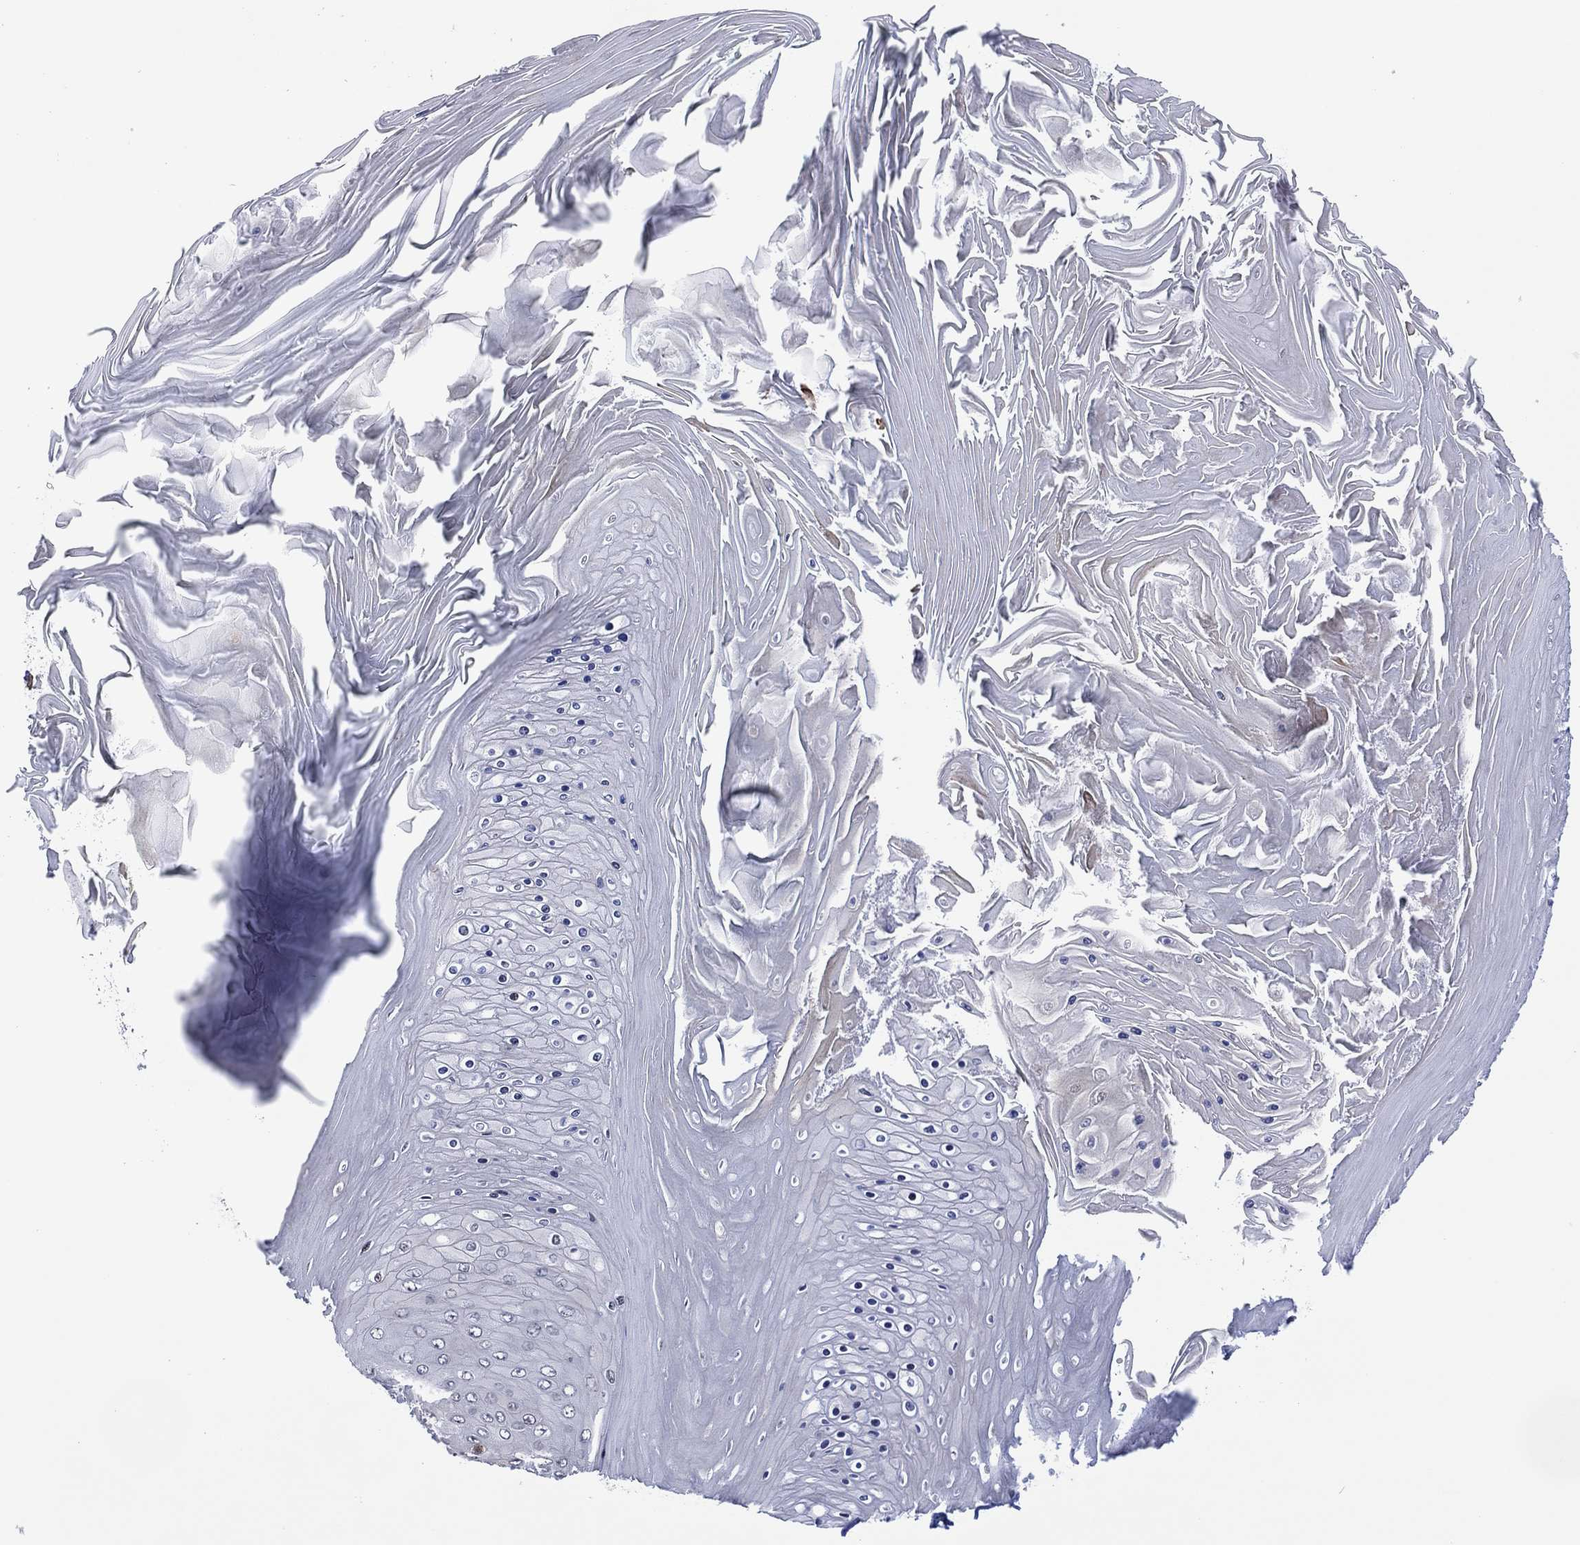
{"staining": {"intensity": "negative", "quantity": "none", "location": "none"}, "tissue": "skin cancer", "cell_type": "Tumor cells", "image_type": "cancer", "snomed": [{"axis": "morphology", "description": "Squamous cell carcinoma, NOS"}, {"axis": "topography", "description": "Skin"}], "caption": "Photomicrograph shows no protein expression in tumor cells of skin cancer (squamous cell carcinoma) tissue.", "gene": "DPP4", "patient": {"sex": "male", "age": 62}}